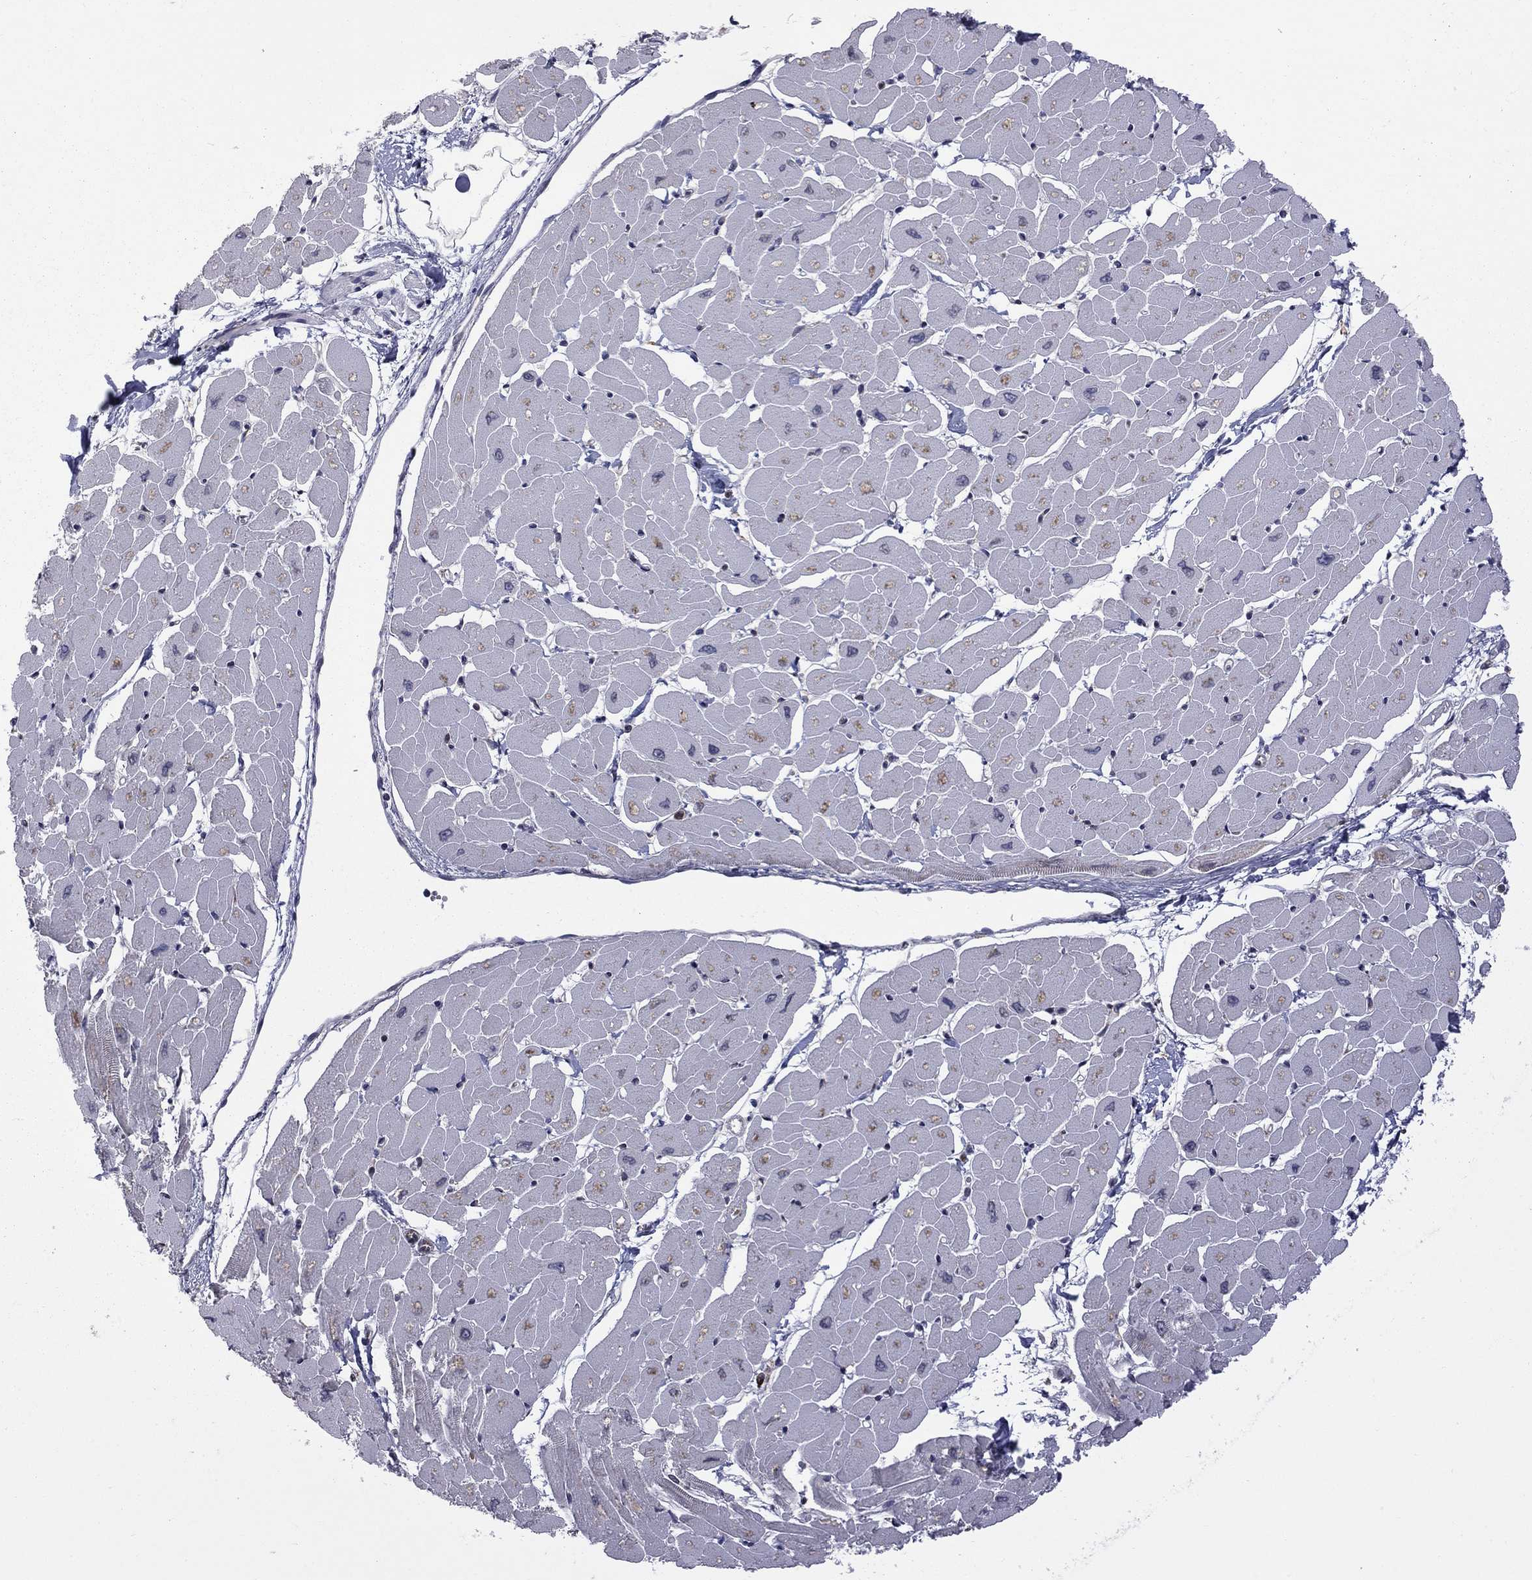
{"staining": {"intensity": "negative", "quantity": "none", "location": "none"}, "tissue": "heart muscle", "cell_type": "Cardiomyocytes", "image_type": "normal", "snomed": [{"axis": "morphology", "description": "Normal tissue, NOS"}, {"axis": "topography", "description": "Heart"}], "caption": "IHC image of benign heart muscle stained for a protein (brown), which exhibits no positivity in cardiomyocytes. (DAB immunohistochemistry (IHC) with hematoxylin counter stain).", "gene": "NAA50", "patient": {"sex": "male", "age": 57}}